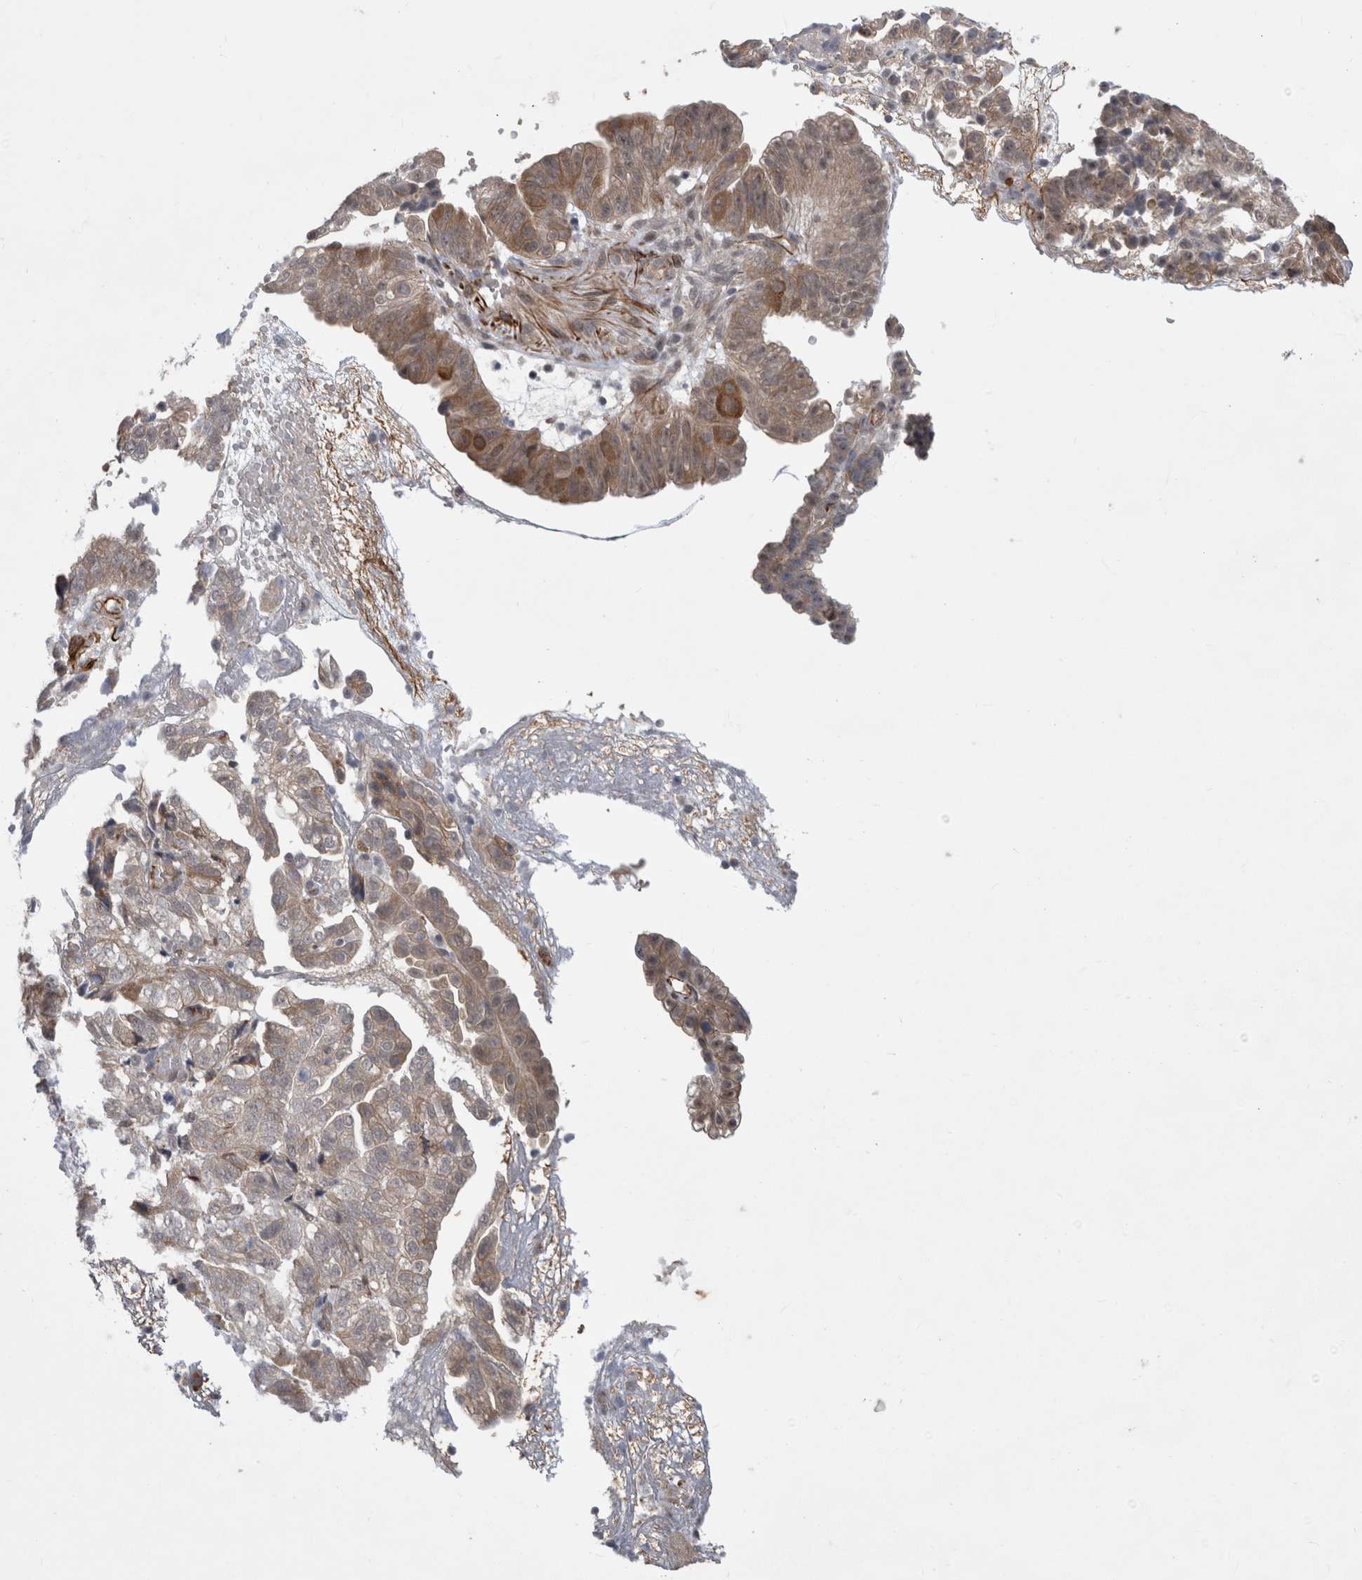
{"staining": {"intensity": "weak", "quantity": "25%-75%", "location": "cytoplasmic/membranous"}, "tissue": "endometrial cancer", "cell_type": "Tumor cells", "image_type": "cancer", "snomed": [{"axis": "morphology", "description": "Adenocarcinoma, NOS"}, {"axis": "topography", "description": "Endometrium"}], "caption": "This is a histology image of immunohistochemistry (IHC) staining of endometrial adenocarcinoma, which shows weak staining in the cytoplasmic/membranous of tumor cells.", "gene": "FAM83H", "patient": {"sex": "female", "age": 51}}